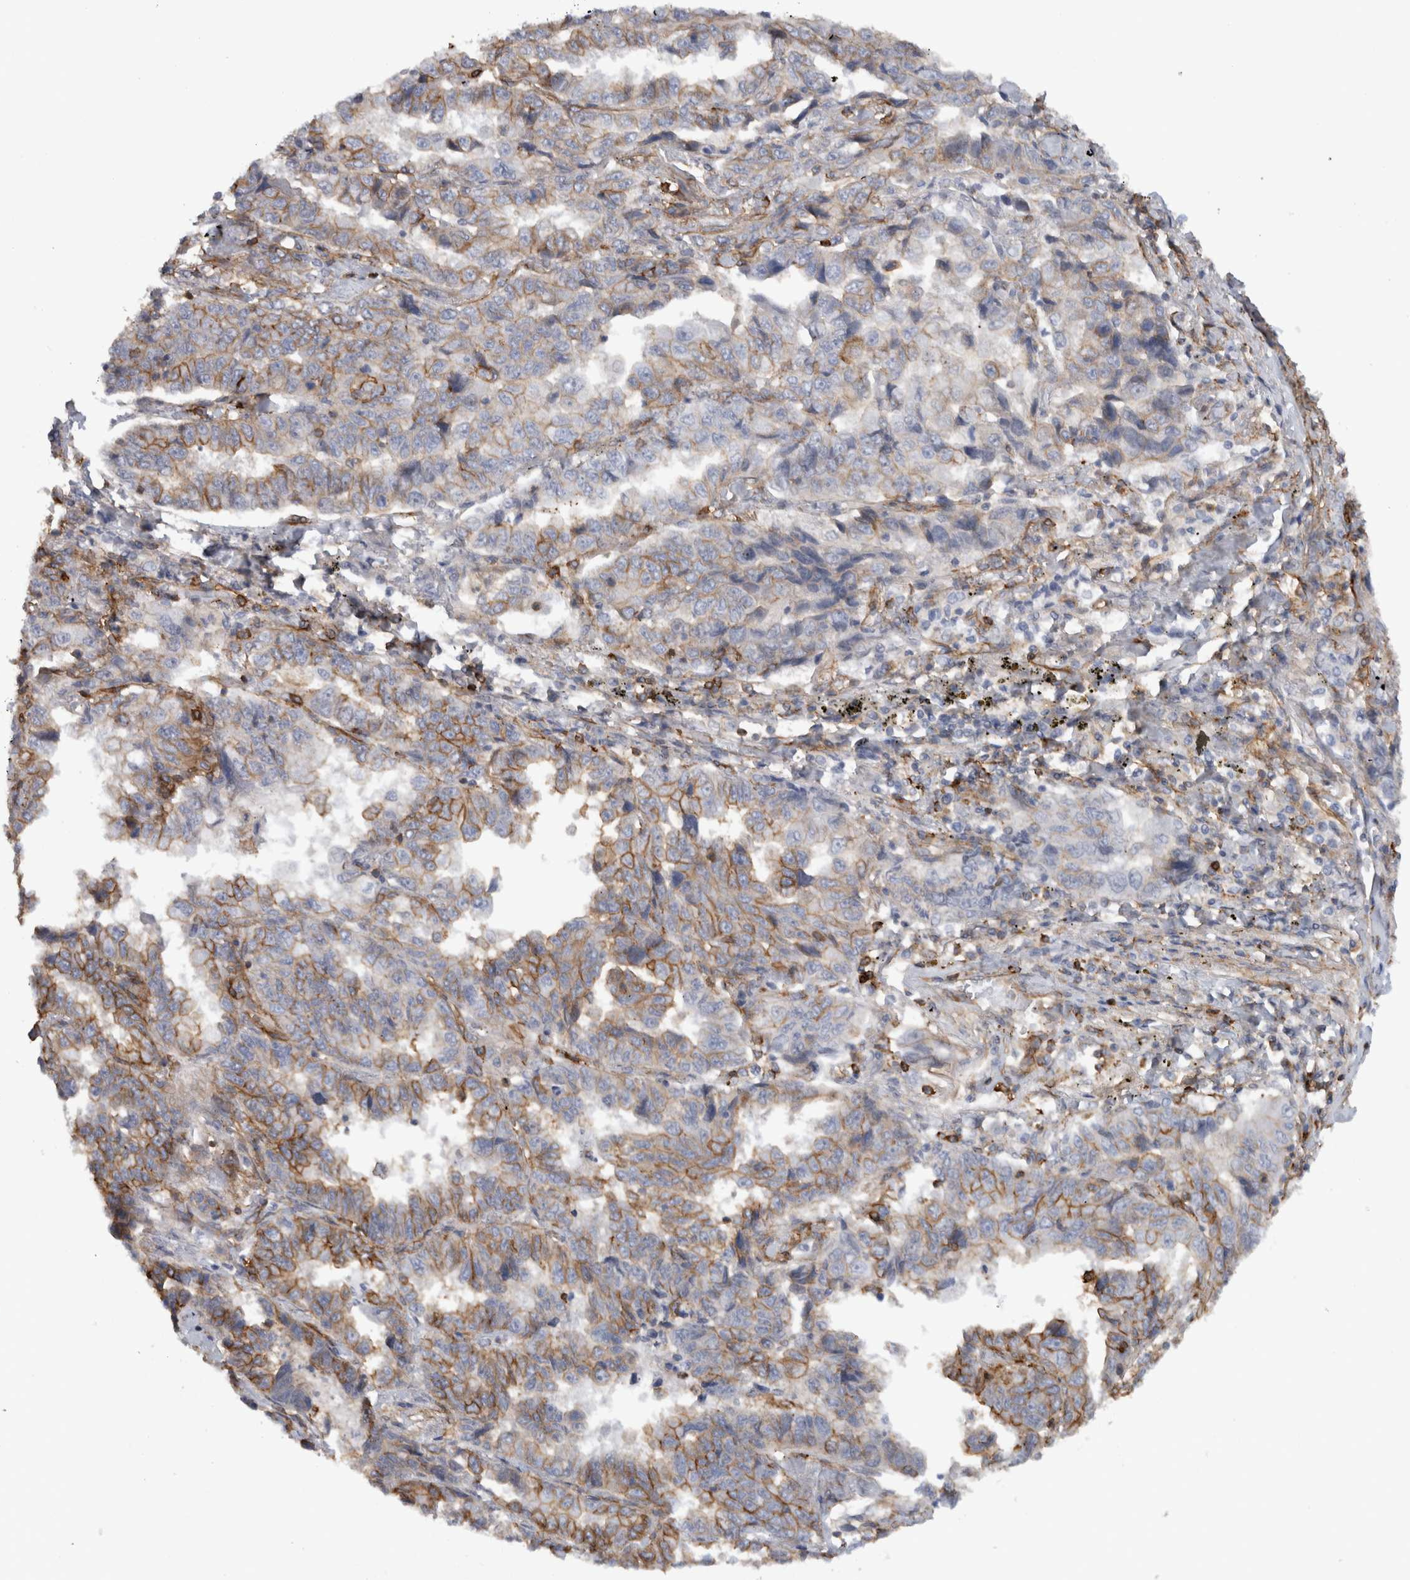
{"staining": {"intensity": "moderate", "quantity": "25%-75%", "location": "cytoplasmic/membranous"}, "tissue": "lung cancer", "cell_type": "Tumor cells", "image_type": "cancer", "snomed": [{"axis": "morphology", "description": "Adenocarcinoma, NOS"}, {"axis": "topography", "description": "Lung"}], "caption": "Immunohistochemistry (IHC) of lung adenocarcinoma exhibits medium levels of moderate cytoplasmic/membranous positivity in approximately 25%-75% of tumor cells. The protein is shown in brown color, while the nuclei are stained blue.", "gene": "AHNAK", "patient": {"sex": "female", "age": 51}}